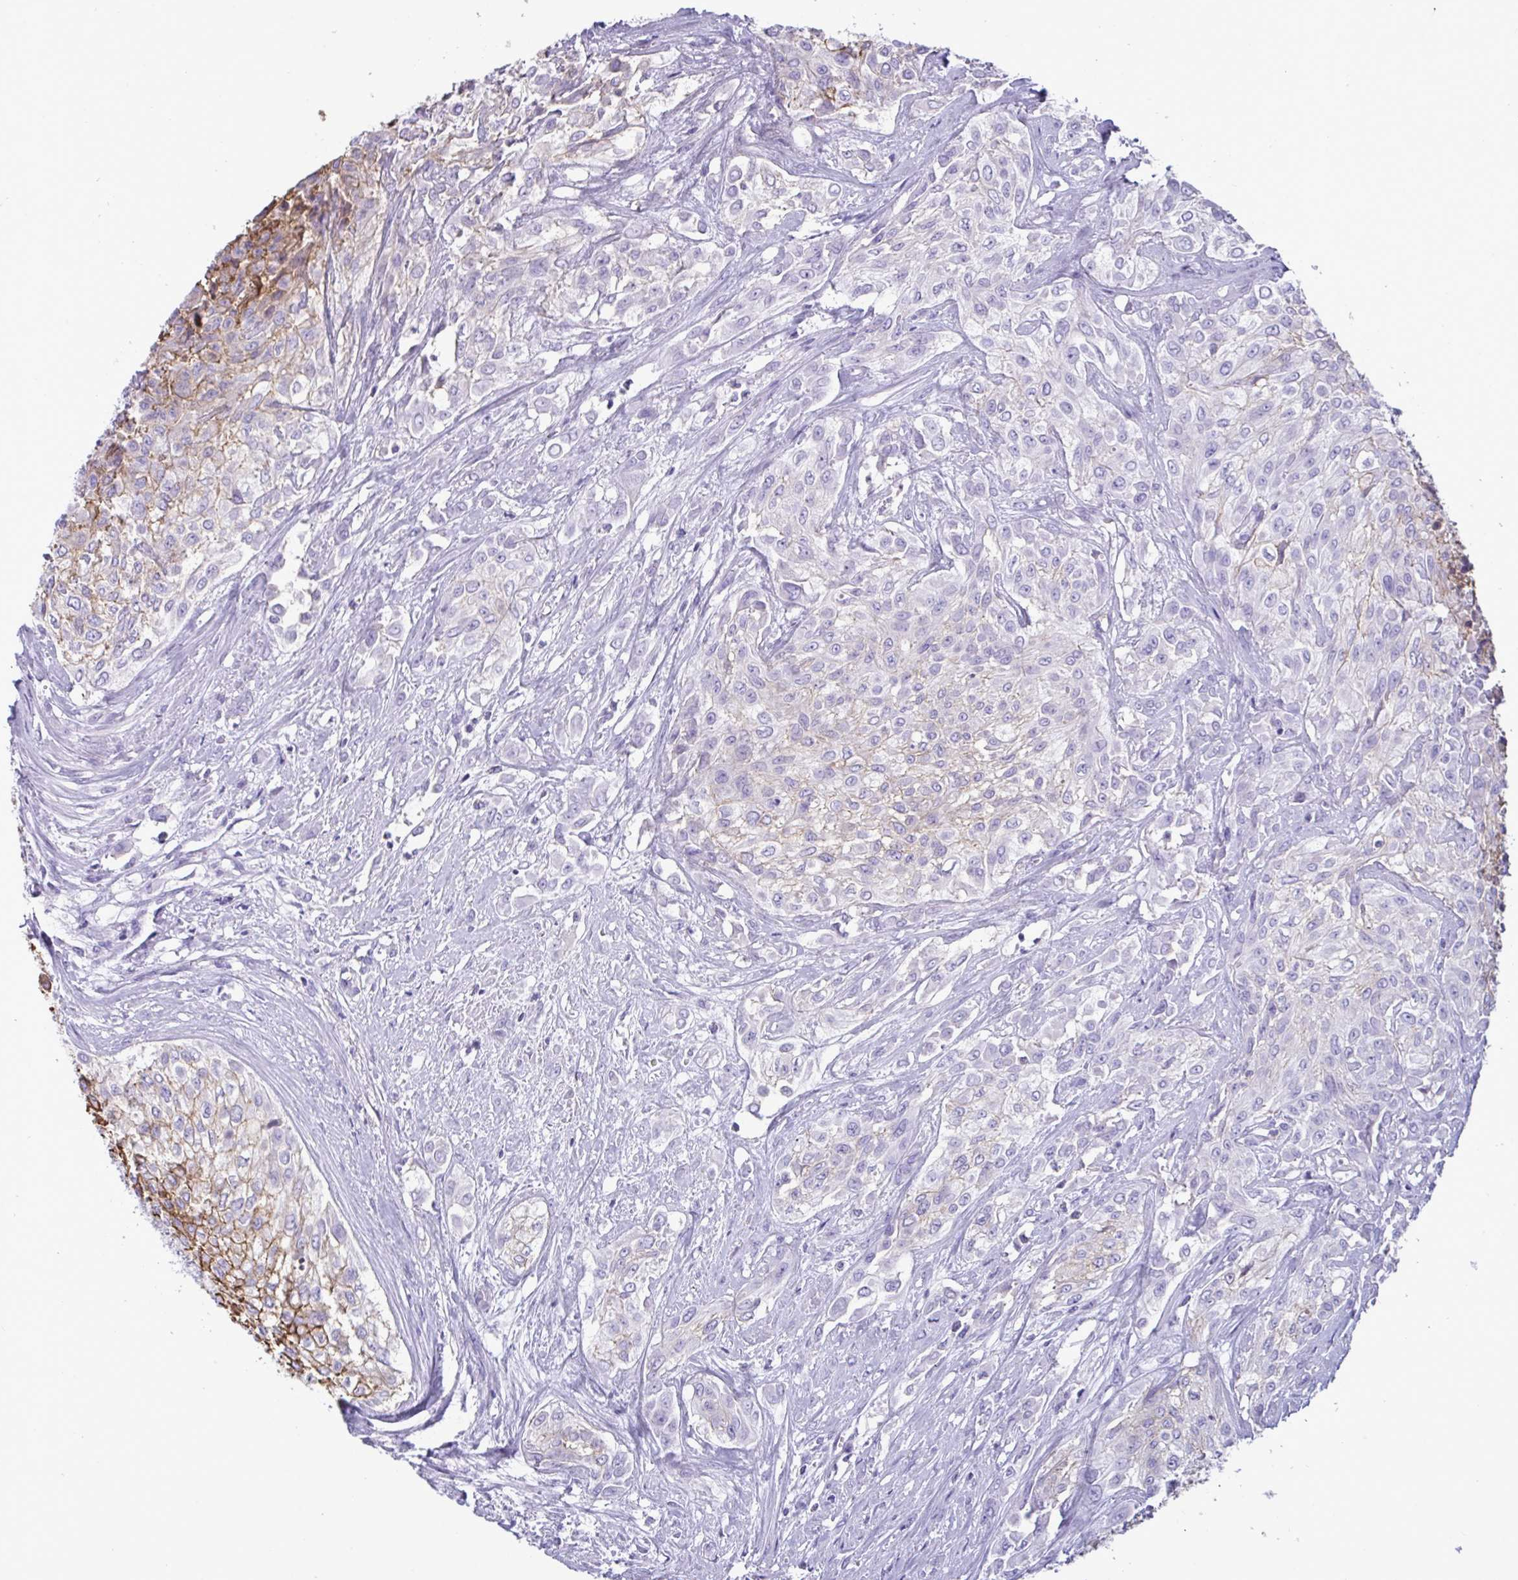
{"staining": {"intensity": "weak", "quantity": "<25%", "location": "cytoplasmic/membranous"}, "tissue": "urothelial cancer", "cell_type": "Tumor cells", "image_type": "cancer", "snomed": [{"axis": "morphology", "description": "Urothelial carcinoma, High grade"}, {"axis": "topography", "description": "Urinary bladder"}], "caption": "Urothelial cancer was stained to show a protein in brown. There is no significant expression in tumor cells. (DAB immunohistochemistry (IHC) visualized using brightfield microscopy, high magnification).", "gene": "SLC2A1", "patient": {"sex": "male", "age": 57}}